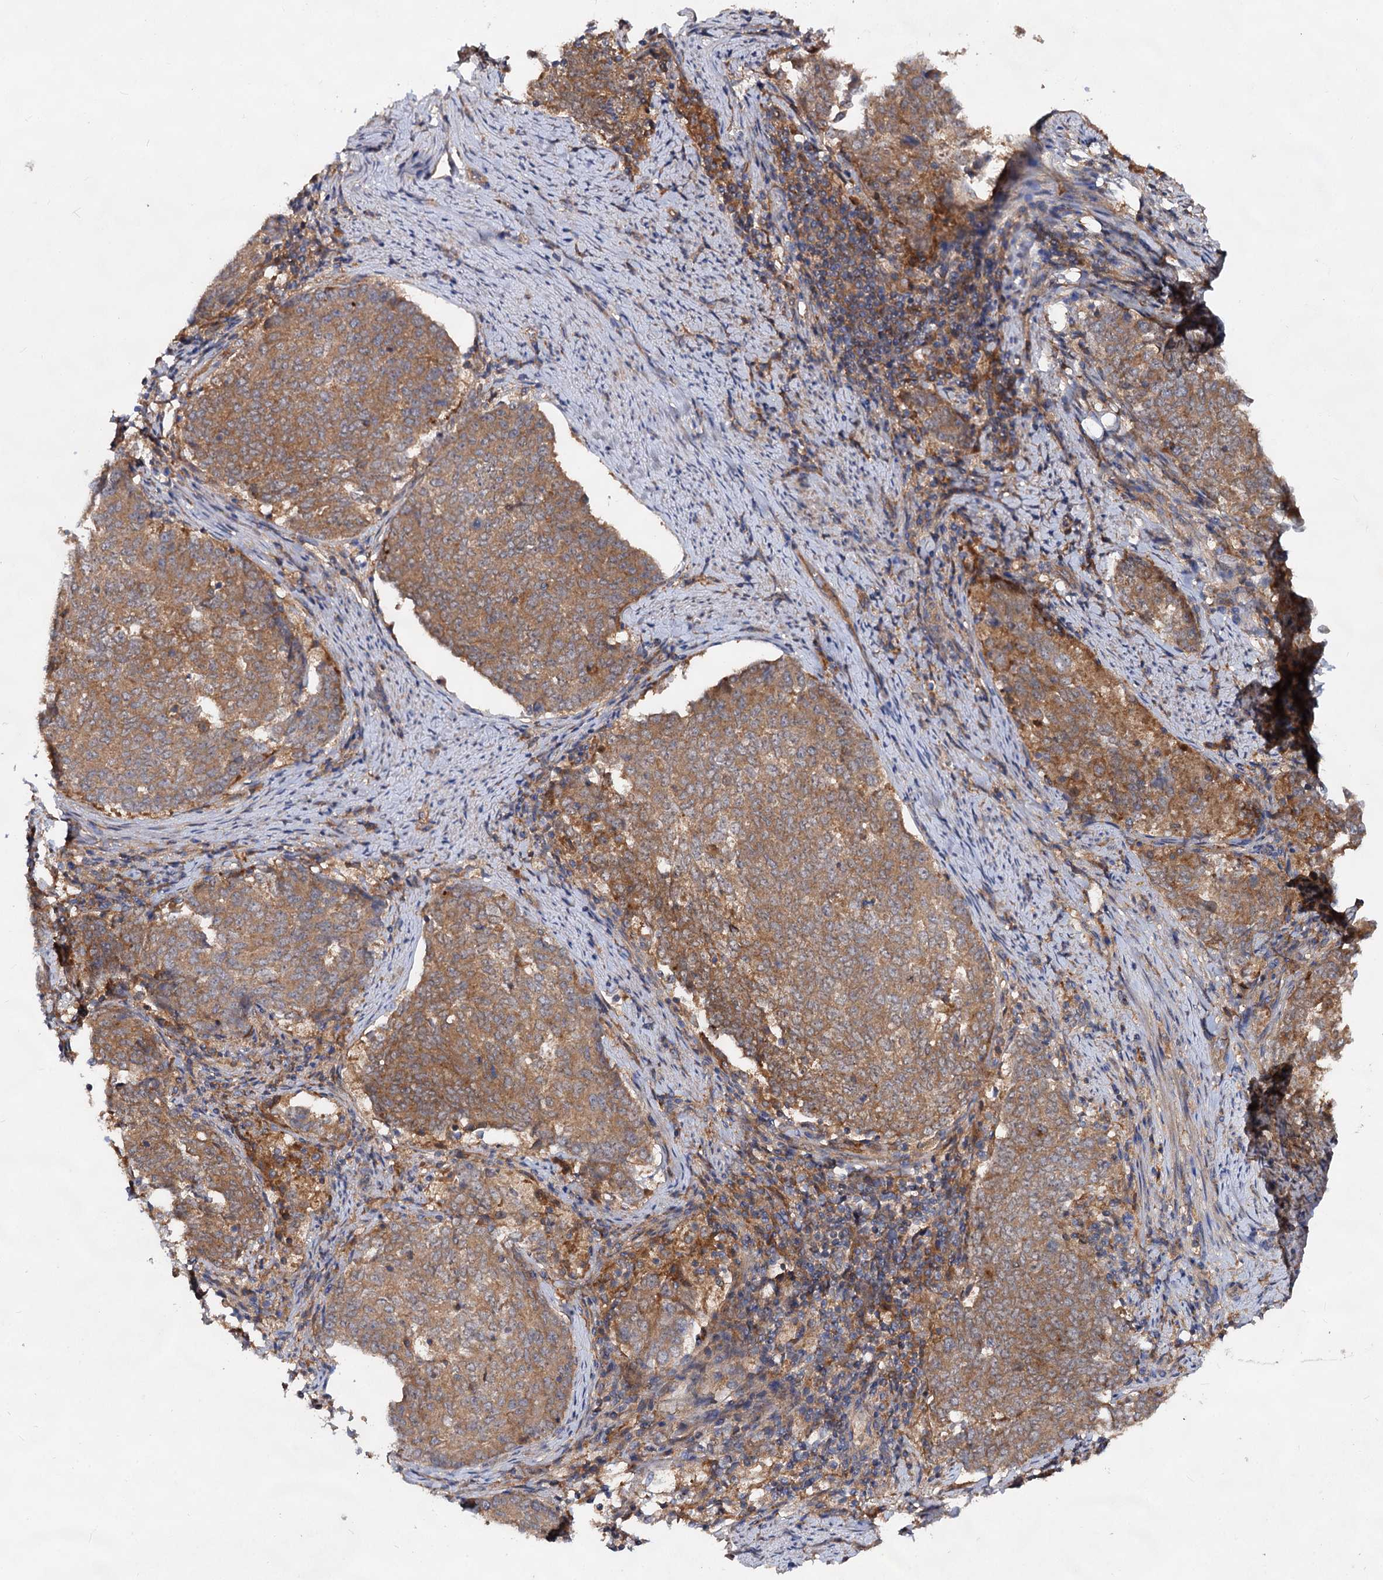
{"staining": {"intensity": "moderate", "quantity": ">75%", "location": "cytoplasmic/membranous"}, "tissue": "endometrial cancer", "cell_type": "Tumor cells", "image_type": "cancer", "snomed": [{"axis": "morphology", "description": "Adenocarcinoma, NOS"}, {"axis": "topography", "description": "Endometrium"}], "caption": "Endometrial cancer (adenocarcinoma) was stained to show a protein in brown. There is medium levels of moderate cytoplasmic/membranous positivity in approximately >75% of tumor cells.", "gene": "VPS29", "patient": {"sex": "female", "age": 80}}